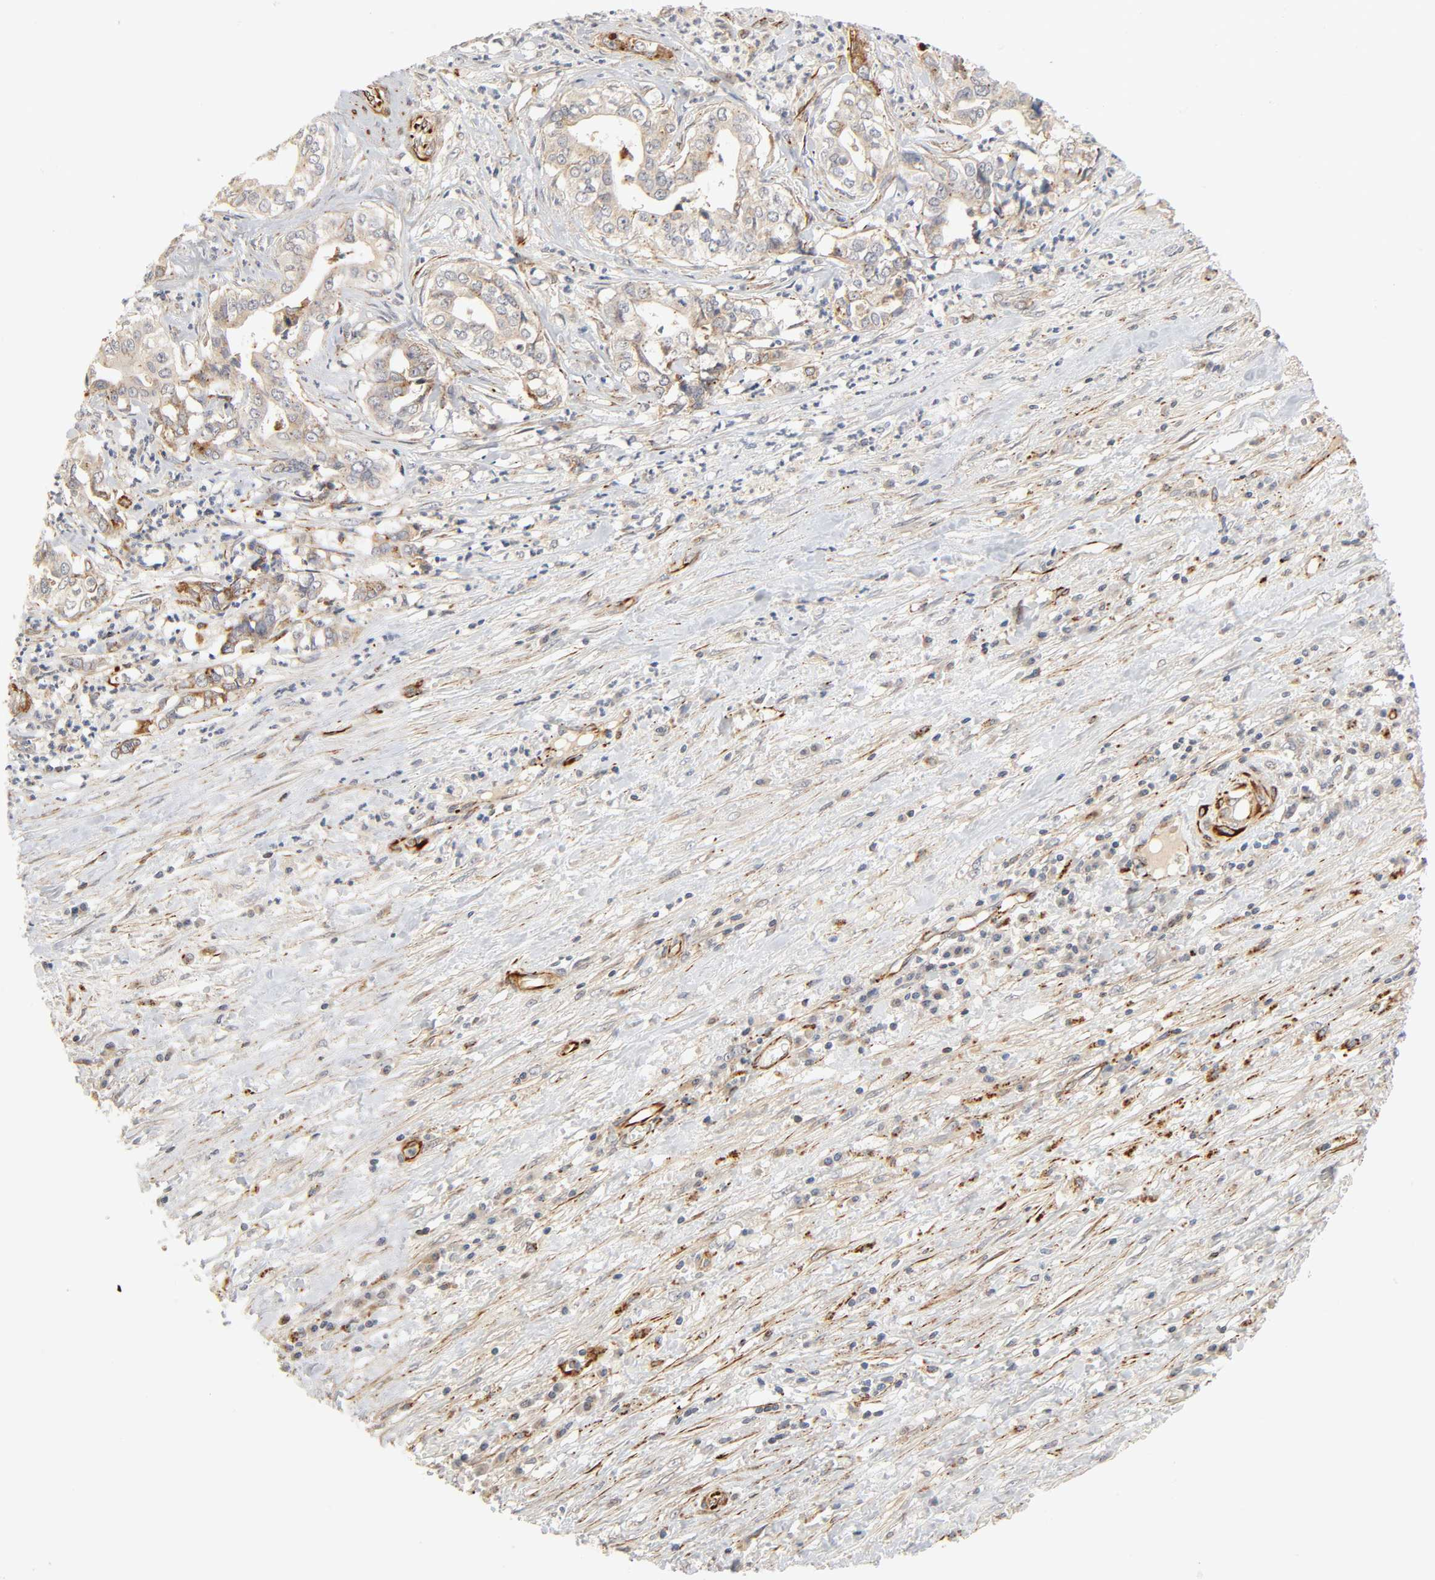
{"staining": {"intensity": "moderate", "quantity": ">75%", "location": "cytoplasmic/membranous"}, "tissue": "liver cancer", "cell_type": "Tumor cells", "image_type": "cancer", "snomed": [{"axis": "morphology", "description": "Cholangiocarcinoma"}, {"axis": "topography", "description": "Liver"}], "caption": "Cholangiocarcinoma (liver) was stained to show a protein in brown. There is medium levels of moderate cytoplasmic/membranous staining in approximately >75% of tumor cells.", "gene": "REEP6", "patient": {"sex": "female", "age": 61}}